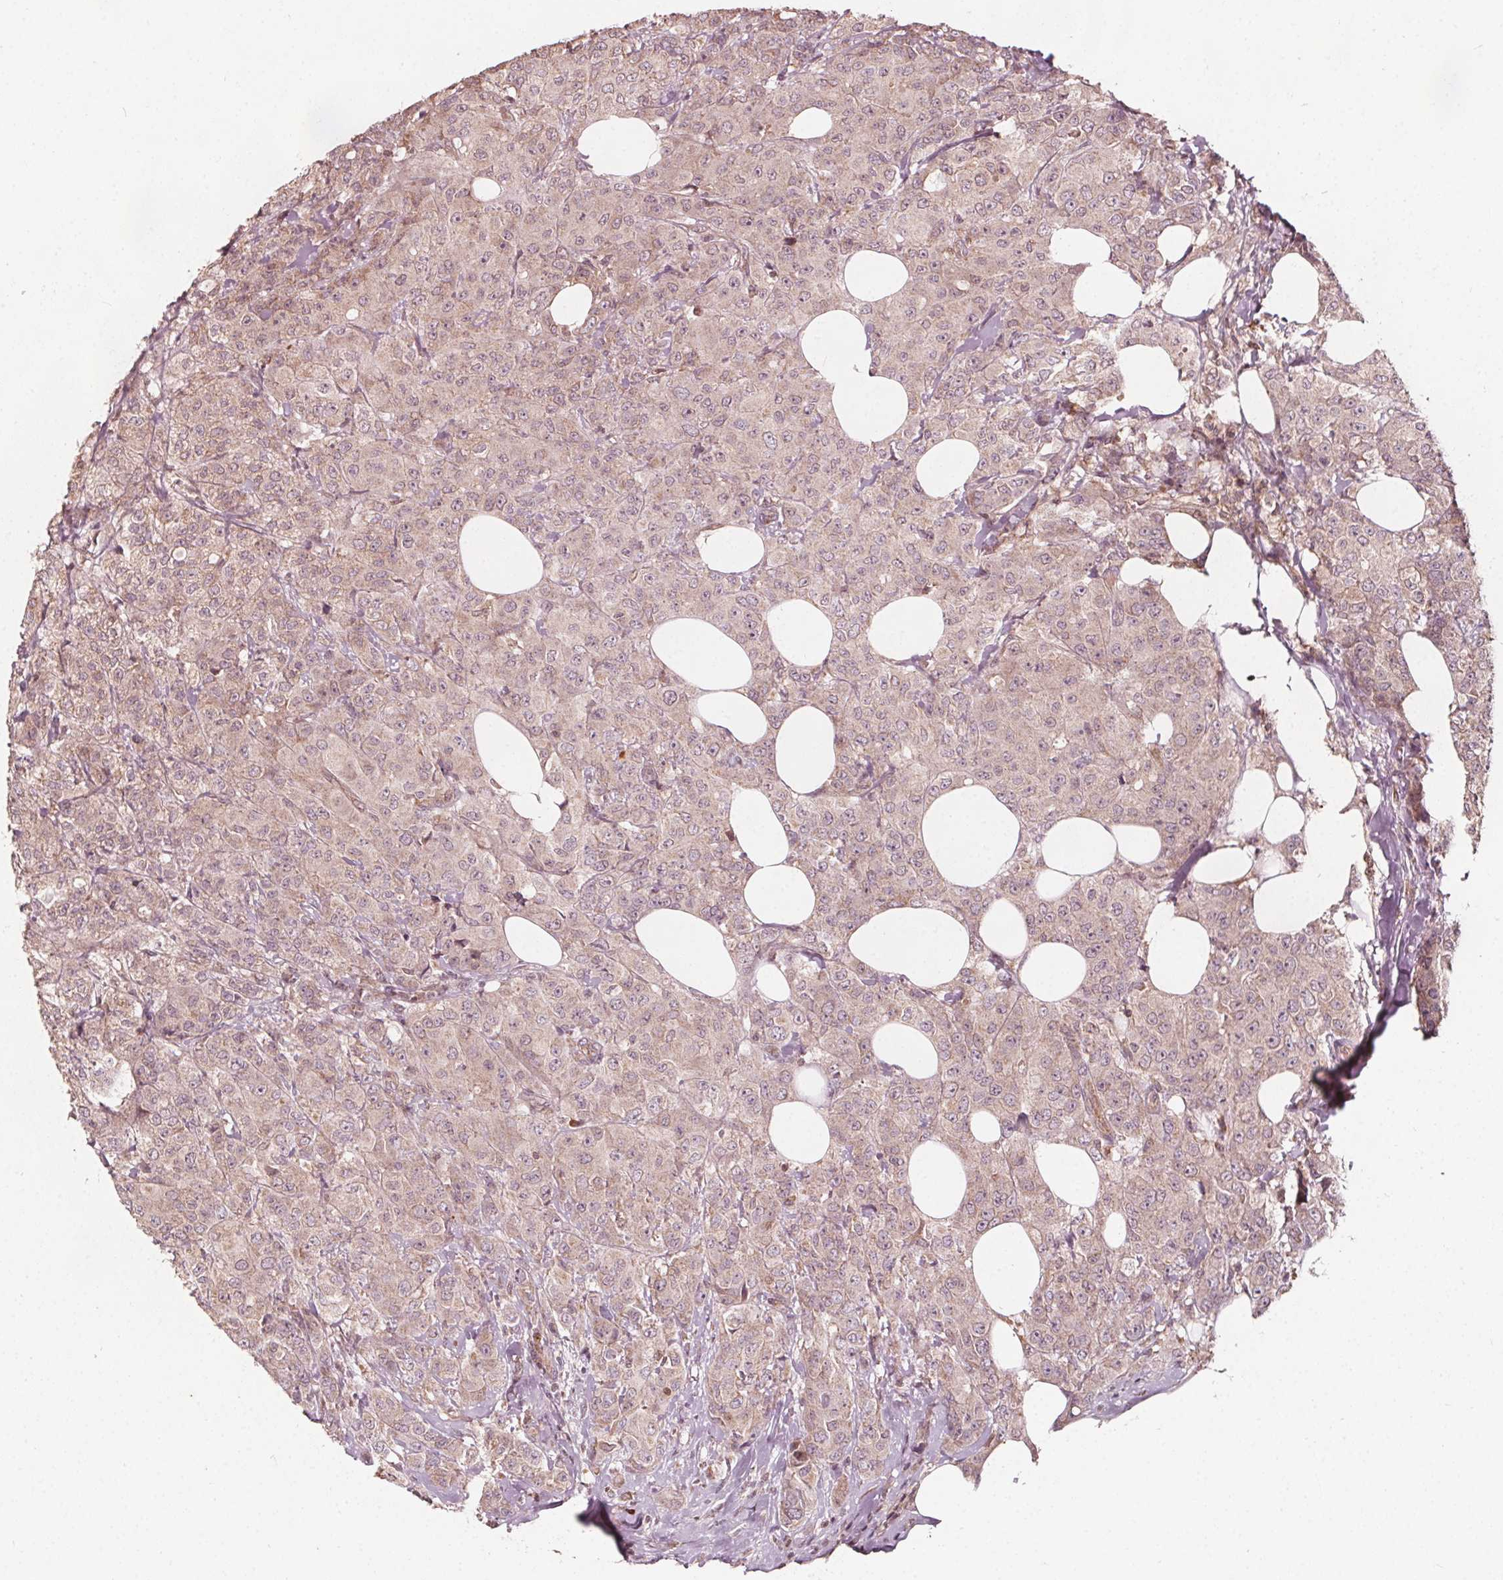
{"staining": {"intensity": "weak", "quantity": "25%-75%", "location": "cytoplasmic/membranous"}, "tissue": "breast cancer", "cell_type": "Tumor cells", "image_type": "cancer", "snomed": [{"axis": "morphology", "description": "Normal tissue, NOS"}, {"axis": "morphology", "description": "Duct carcinoma"}, {"axis": "topography", "description": "Breast"}], "caption": "An image of human breast cancer (invasive ductal carcinoma) stained for a protein exhibits weak cytoplasmic/membranous brown staining in tumor cells.", "gene": "AIP", "patient": {"sex": "female", "age": 43}}